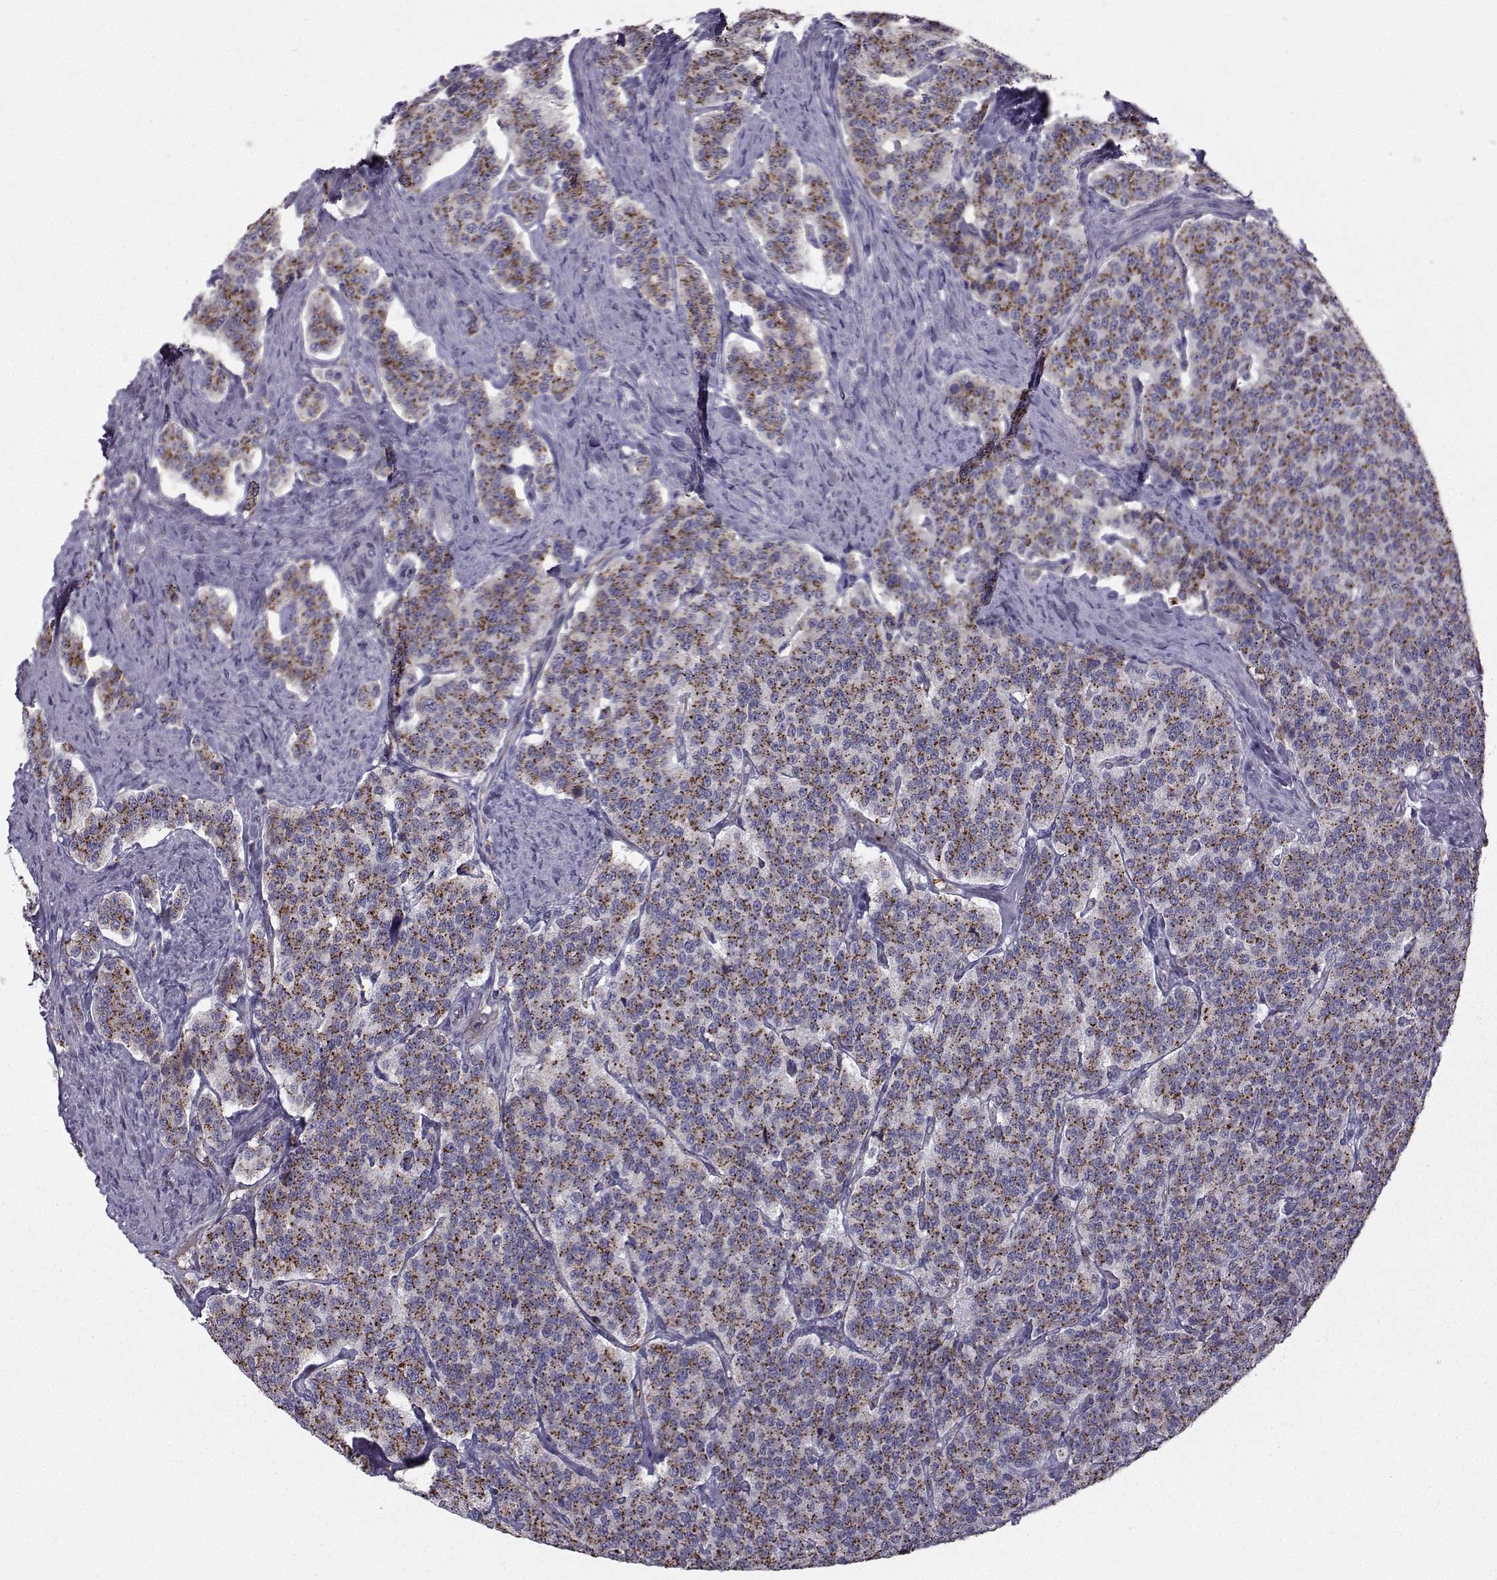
{"staining": {"intensity": "moderate", "quantity": ">75%", "location": "cytoplasmic/membranous"}, "tissue": "carcinoid", "cell_type": "Tumor cells", "image_type": "cancer", "snomed": [{"axis": "morphology", "description": "Carcinoid, malignant, NOS"}, {"axis": "topography", "description": "Small intestine"}], "caption": "Human carcinoid stained with a brown dye reveals moderate cytoplasmic/membranous positive expression in approximately >75% of tumor cells.", "gene": "CALCR", "patient": {"sex": "female", "age": 58}}